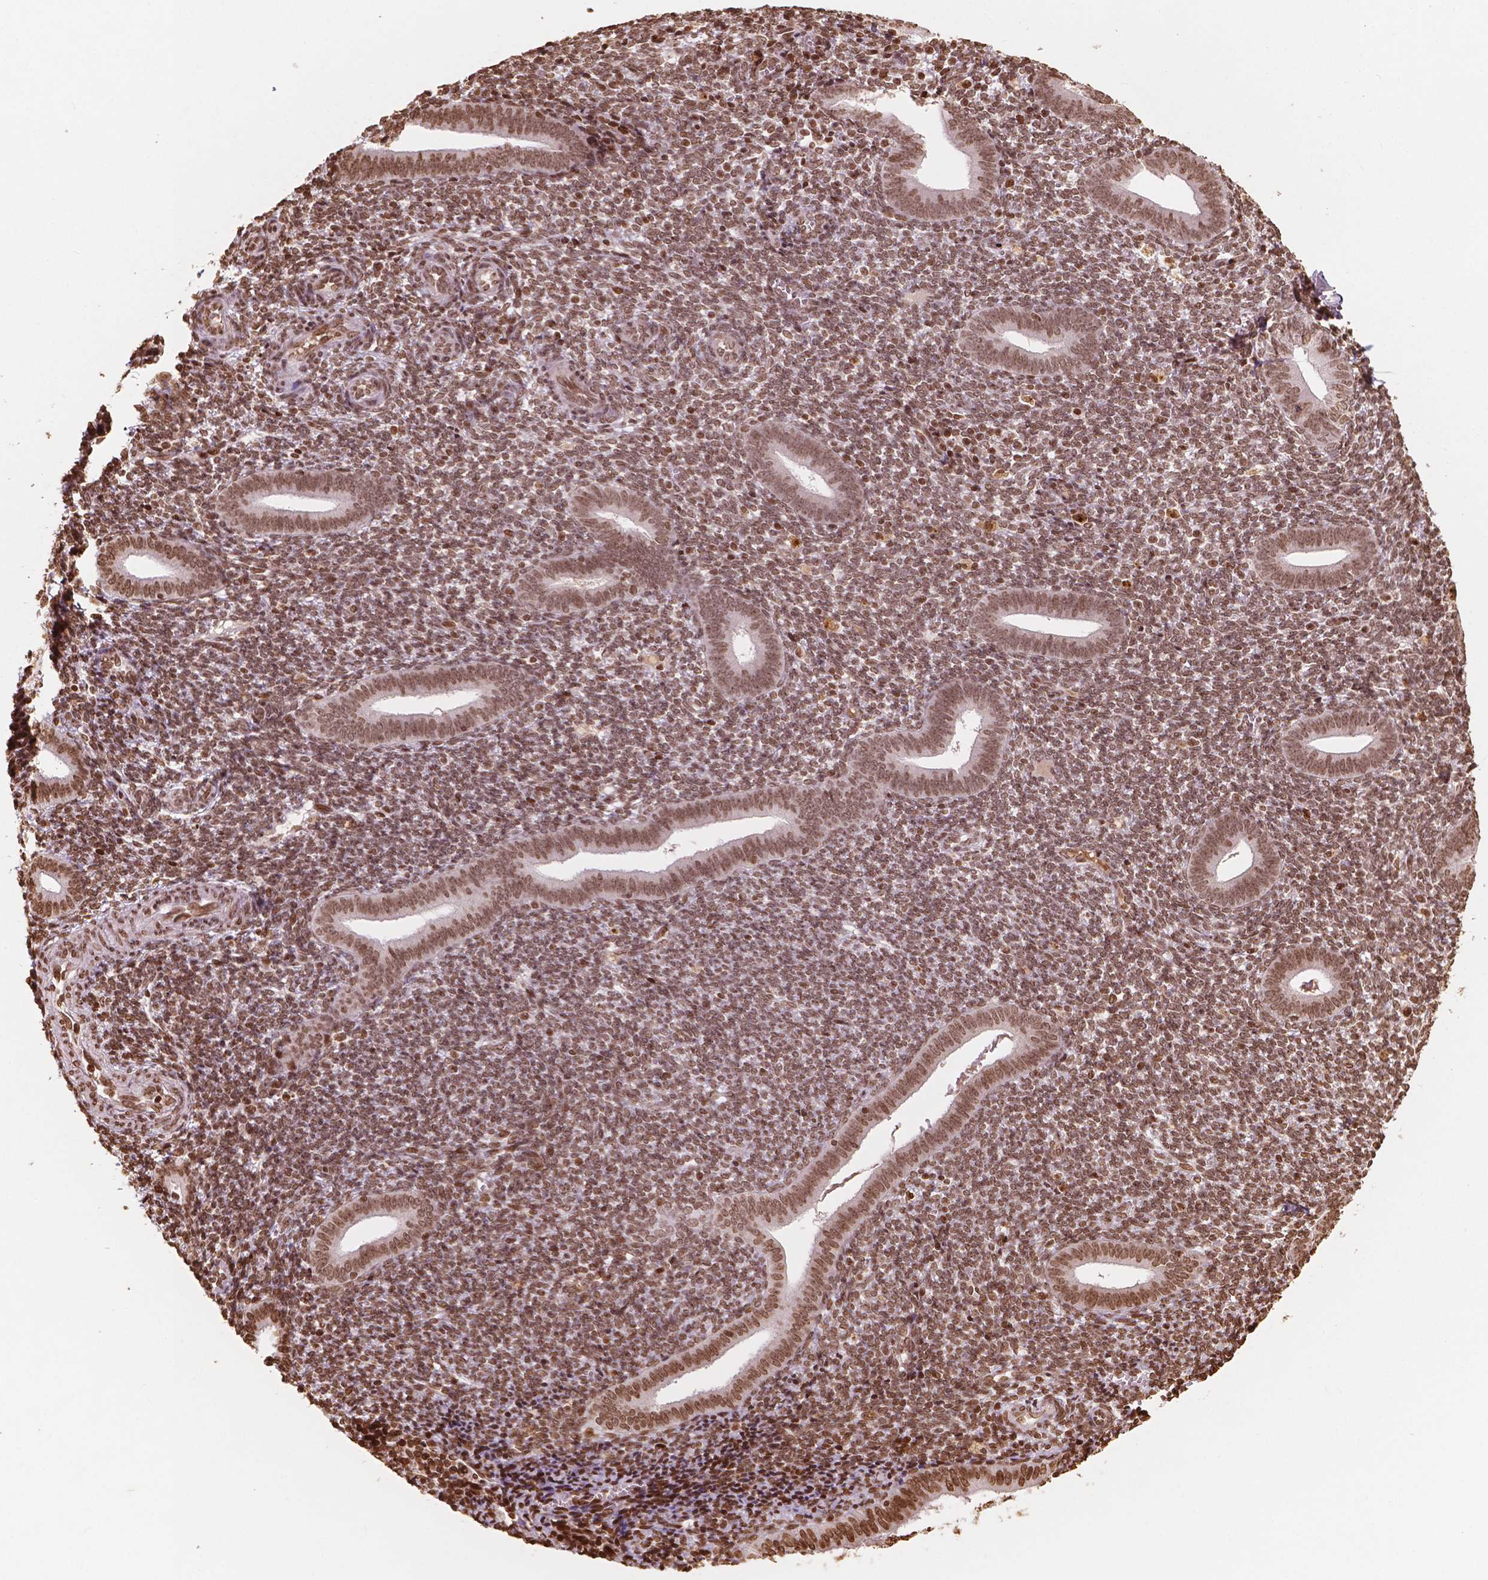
{"staining": {"intensity": "moderate", "quantity": ">75%", "location": "nuclear"}, "tissue": "endometrium", "cell_type": "Cells in endometrial stroma", "image_type": "normal", "snomed": [{"axis": "morphology", "description": "Normal tissue, NOS"}, {"axis": "topography", "description": "Endometrium"}], "caption": "The micrograph shows a brown stain indicating the presence of a protein in the nuclear of cells in endometrial stroma in endometrium.", "gene": "H3C7", "patient": {"sex": "female", "age": 25}}